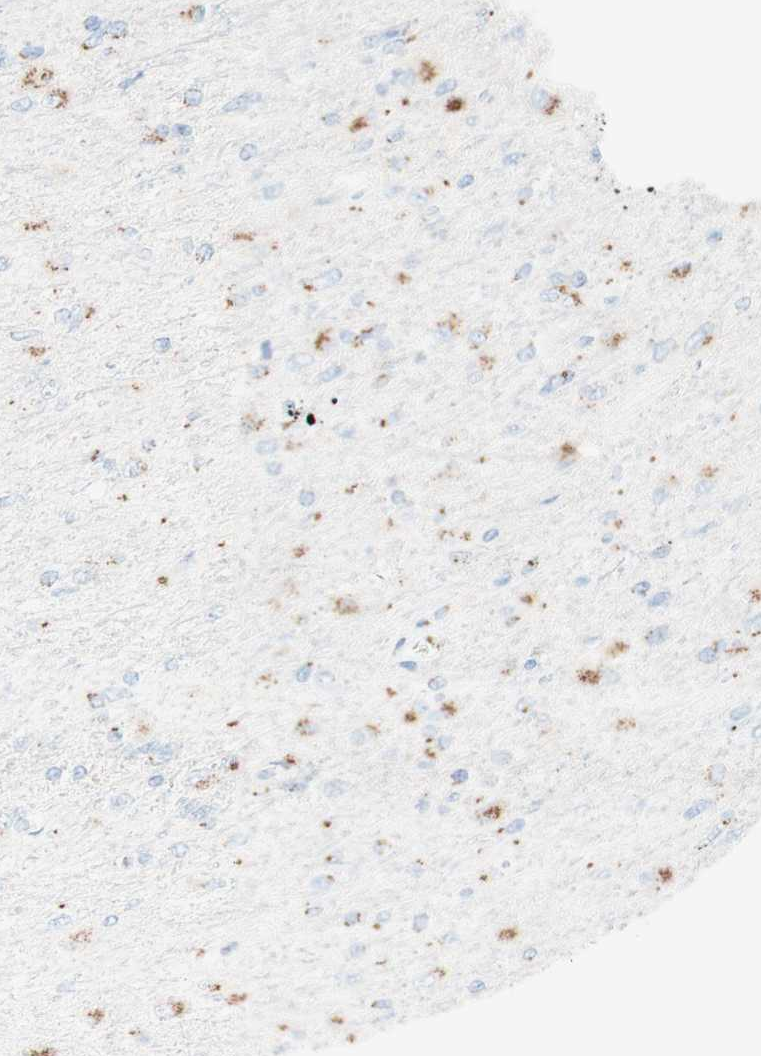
{"staining": {"intensity": "moderate", "quantity": "25%-75%", "location": "cytoplasmic/membranous"}, "tissue": "glioma", "cell_type": "Tumor cells", "image_type": "cancer", "snomed": [{"axis": "morphology", "description": "Glioma, malignant, High grade"}, {"axis": "topography", "description": "Cerebral cortex"}], "caption": "Tumor cells reveal moderate cytoplasmic/membranous expression in about 25%-75% of cells in glioma.", "gene": "GOLGB1", "patient": {"sex": "female", "age": 36}}